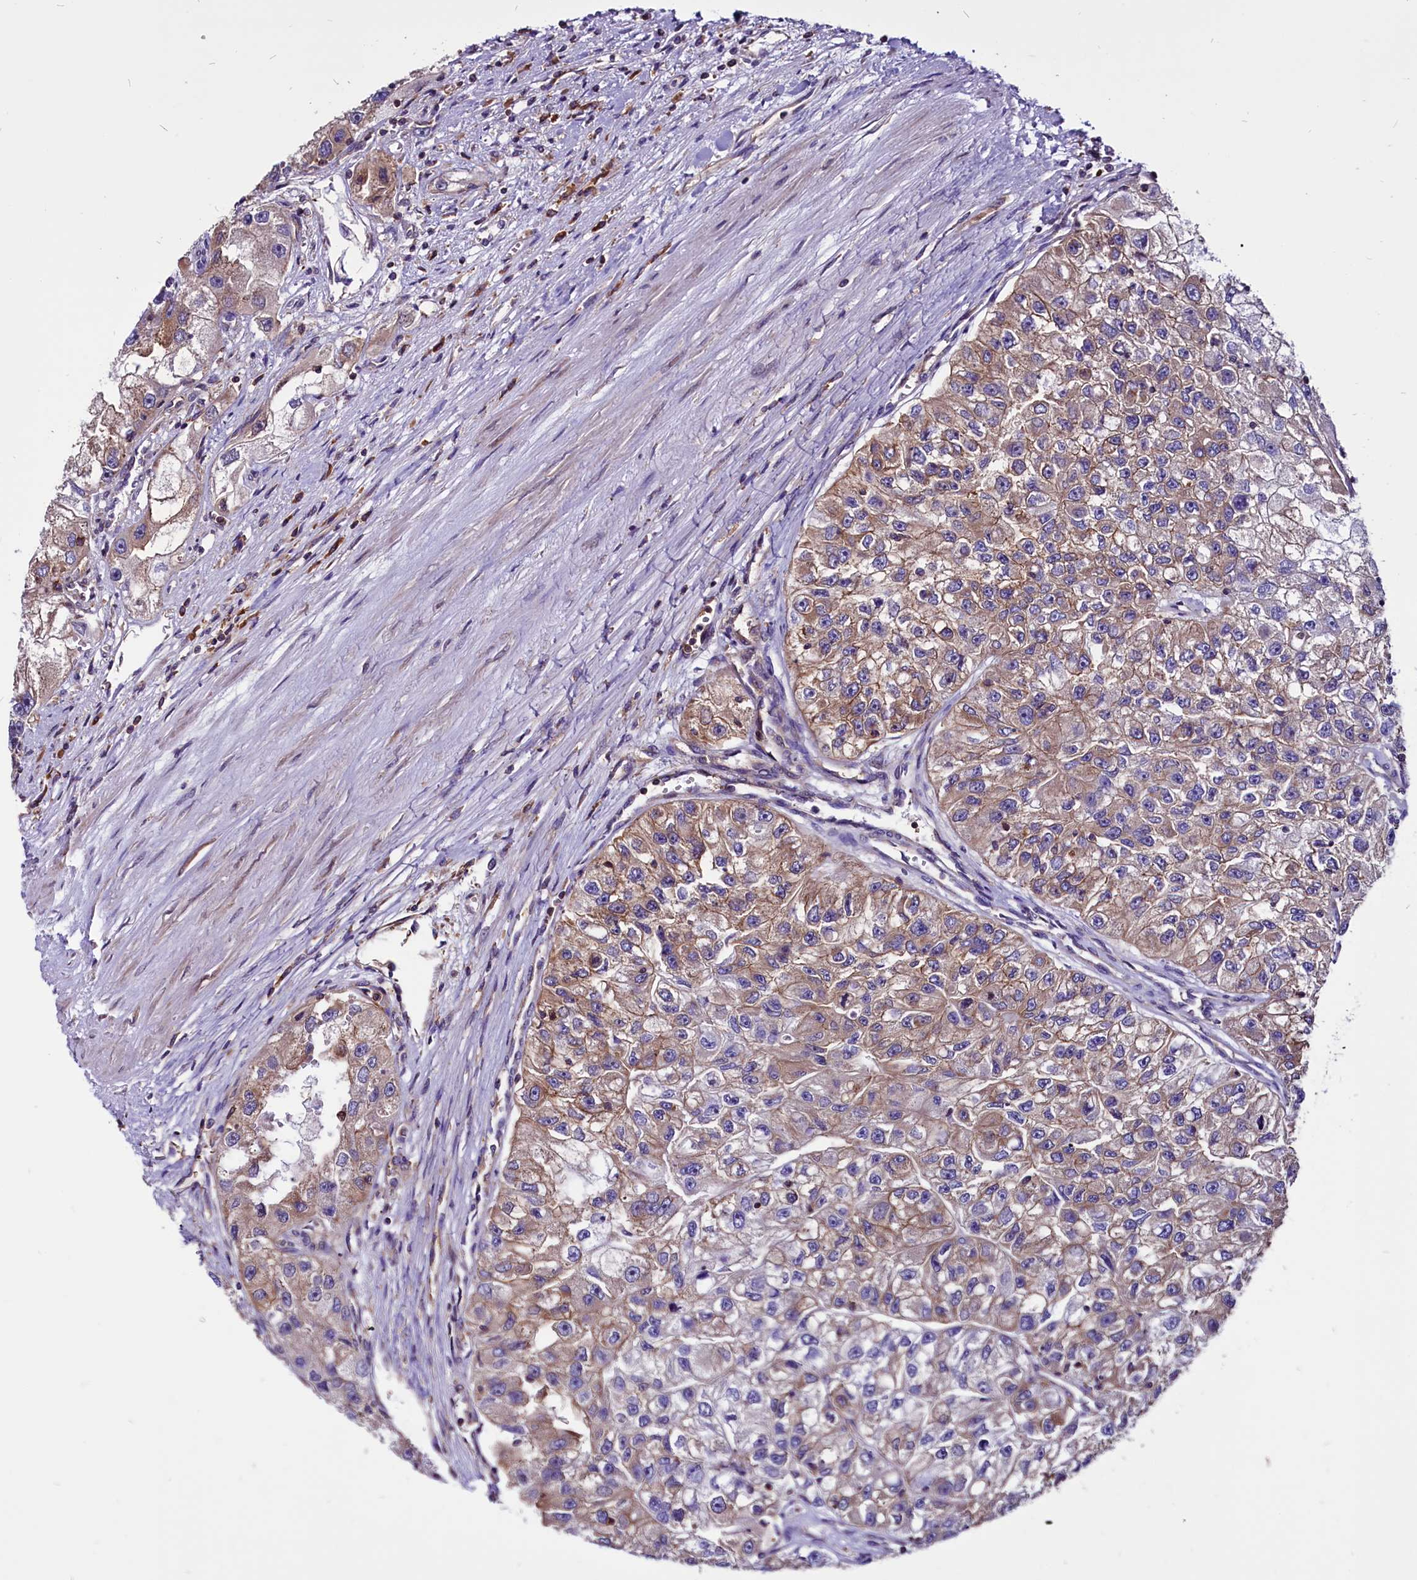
{"staining": {"intensity": "moderate", "quantity": ">75%", "location": "cytoplasmic/membranous"}, "tissue": "renal cancer", "cell_type": "Tumor cells", "image_type": "cancer", "snomed": [{"axis": "morphology", "description": "Adenocarcinoma, NOS"}, {"axis": "topography", "description": "Kidney"}], "caption": "An immunohistochemistry (IHC) histopathology image of neoplastic tissue is shown. Protein staining in brown labels moderate cytoplasmic/membranous positivity in renal adenocarcinoma within tumor cells.", "gene": "EIF3G", "patient": {"sex": "male", "age": 63}}